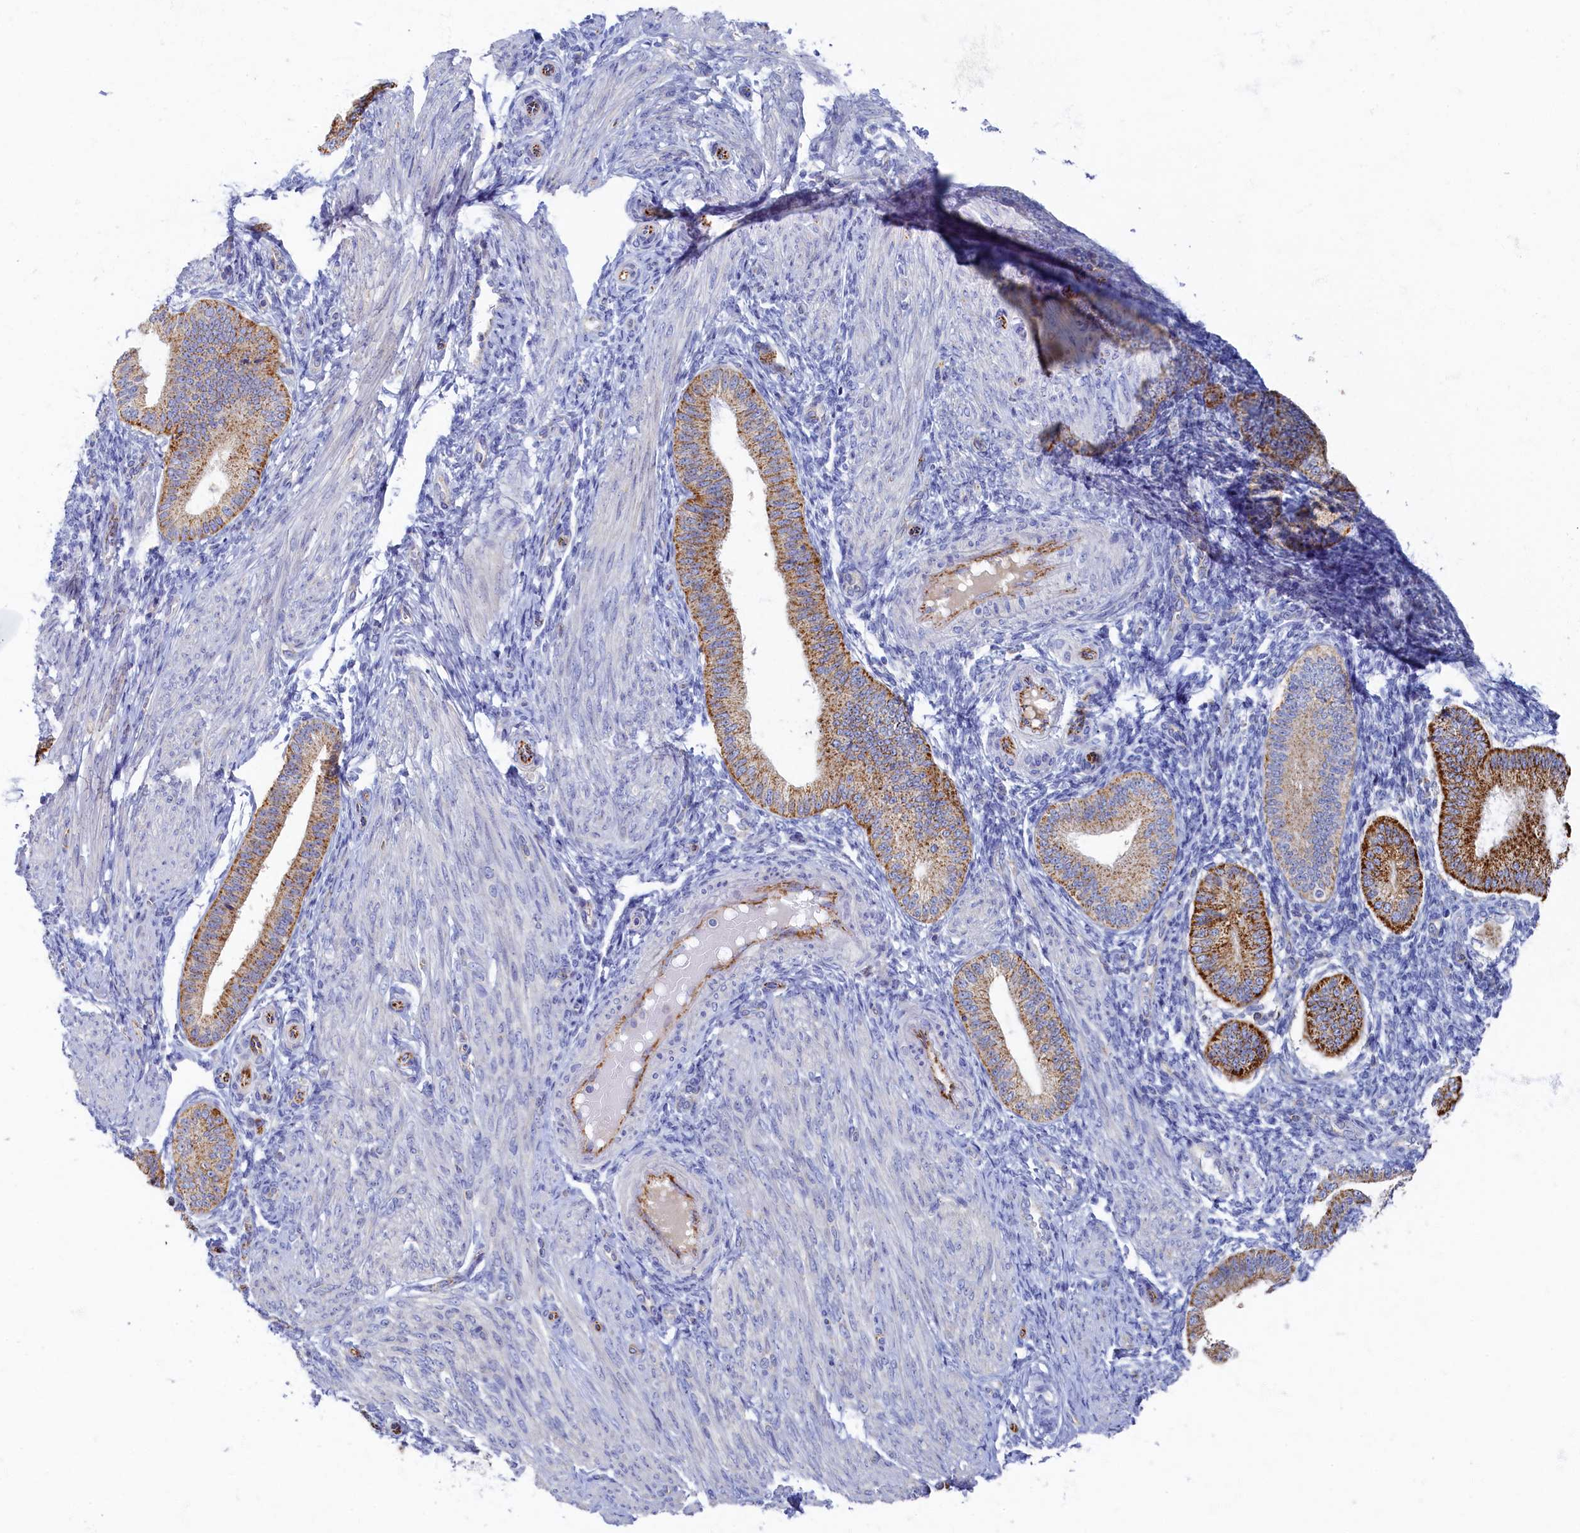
{"staining": {"intensity": "negative", "quantity": "none", "location": "none"}, "tissue": "endometrium", "cell_type": "Cells in endometrial stroma", "image_type": "normal", "snomed": [{"axis": "morphology", "description": "Normal tissue, NOS"}, {"axis": "topography", "description": "Endometrium"}], "caption": "This micrograph is of benign endometrium stained with immunohistochemistry (IHC) to label a protein in brown with the nuclei are counter-stained blue. There is no positivity in cells in endometrial stroma.", "gene": "OCIAD2", "patient": {"sex": "female", "age": 39}}